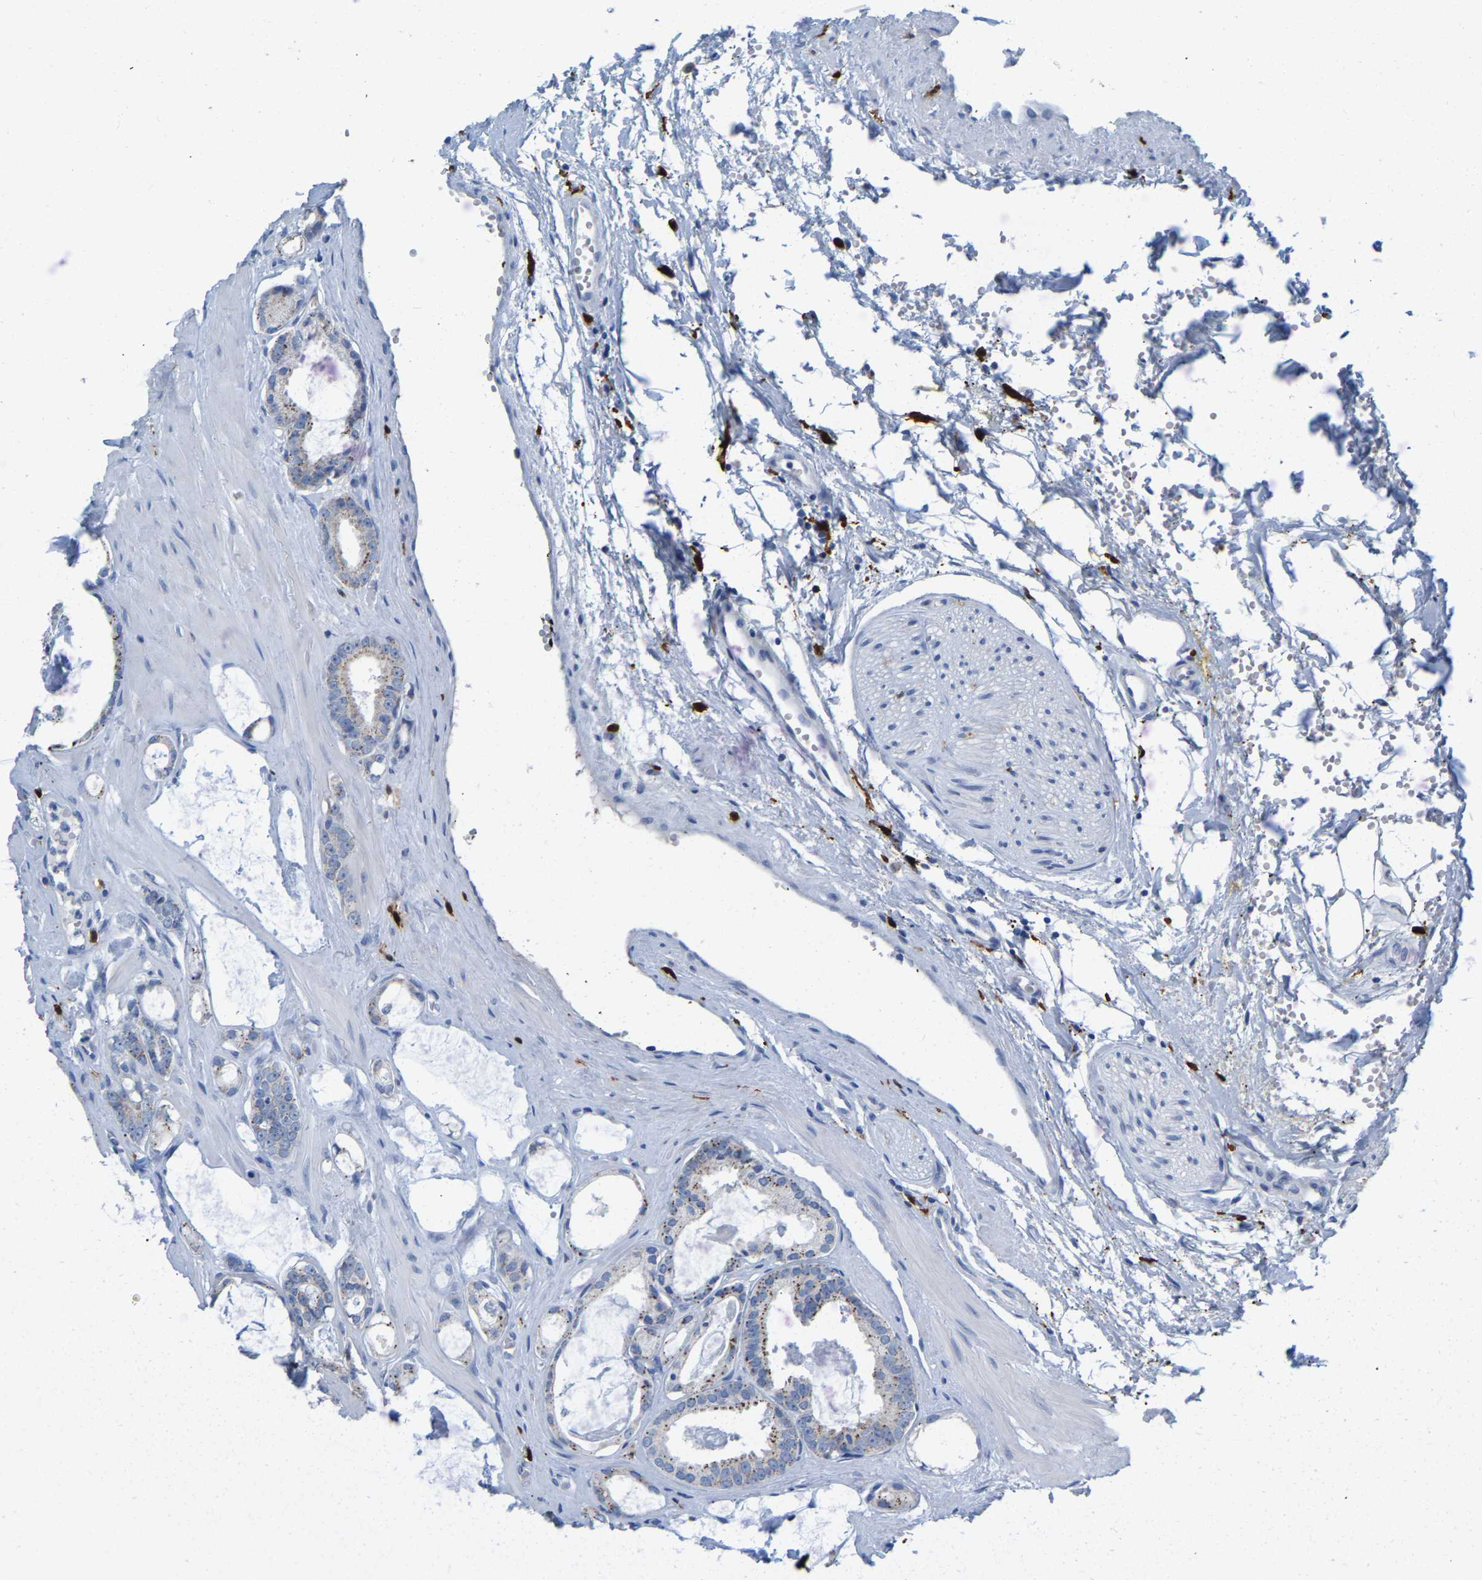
{"staining": {"intensity": "moderate", "quantity": "<25%", "location": "cytoplasmic/membranous"}, "tissue": "prostate cancer", "cell_type": "Tumor cells", "image_type": "cancer", "snomed": [{"axis": "morphology", "description": "Adenocarcinoma, Low grade"}, {"axis": "topography", "description": "Prostate"}], "caption": "High-power microscopy captured an immunohistochemistry photomicrograph of prostate cancer, revealing moderate cytoplasmic/membranous staining in approximately <25% of tumor cells. (Brightfield microscopy of DAB IHC at high magnification).", "gene": "ULBP2", "patient": {"sex": "male", "age": 53}}